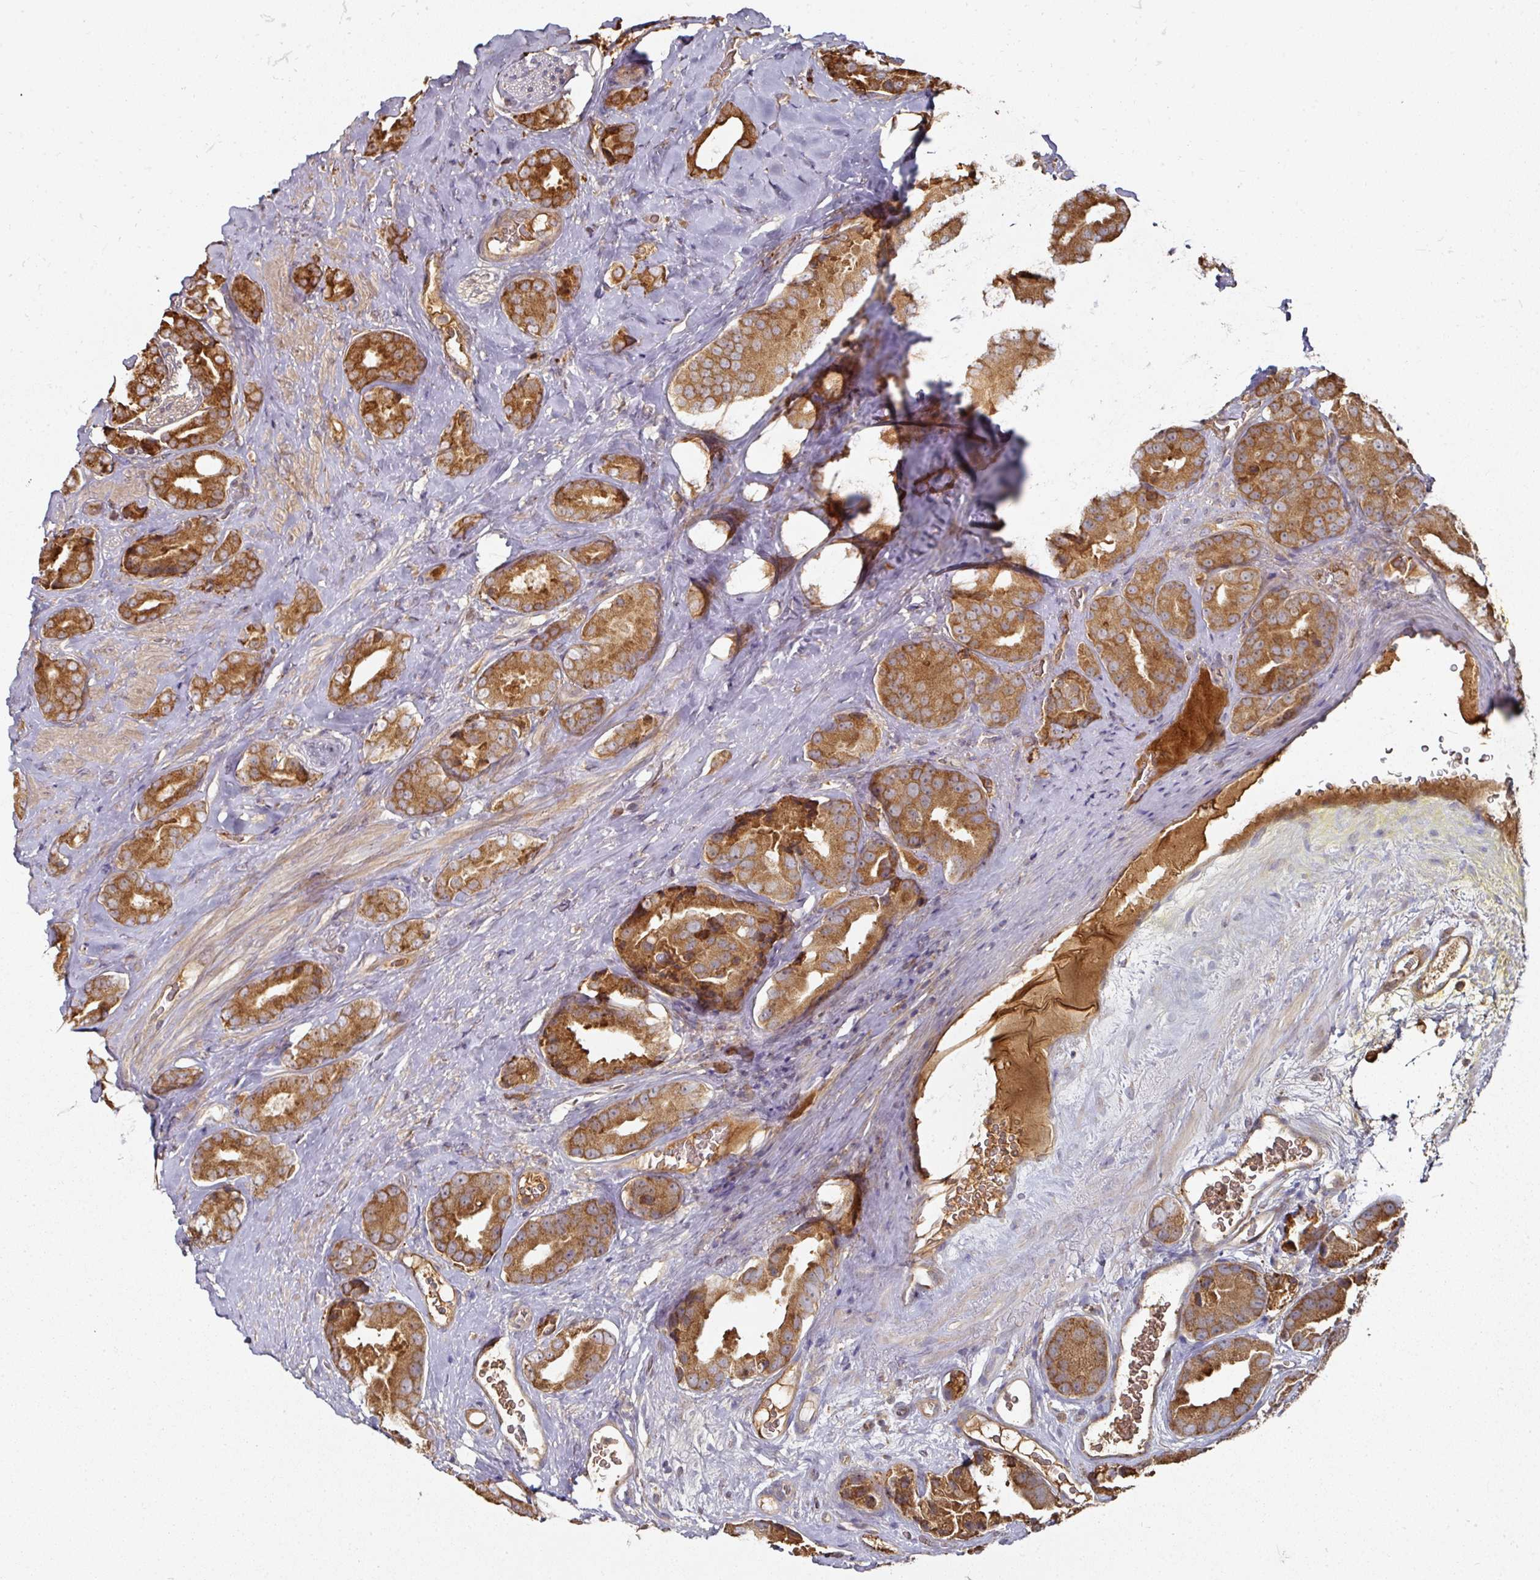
{"staining": {"intensity": "strong", "quantity": ">75%", "location": "cytoplasmic/membranous"}, "tissue": "prostate cancer", "cell_type": "Tumor cells", "image_type": "cancer", "snomed": [{"axis": "morphology", "description": "Adenocarcinoma, High grade"}, {"axis": "topography", "description": "Prostate"}], "caption": "Human high-grade adenocarcinoma (prostate) stained for a protein (brown) demonstrates strong cytoplasmic/membranous positive positivity in approximately >75% of tumor cells.", "gene": "CEP95", "patient": {"sex": "male", "age": 63}}